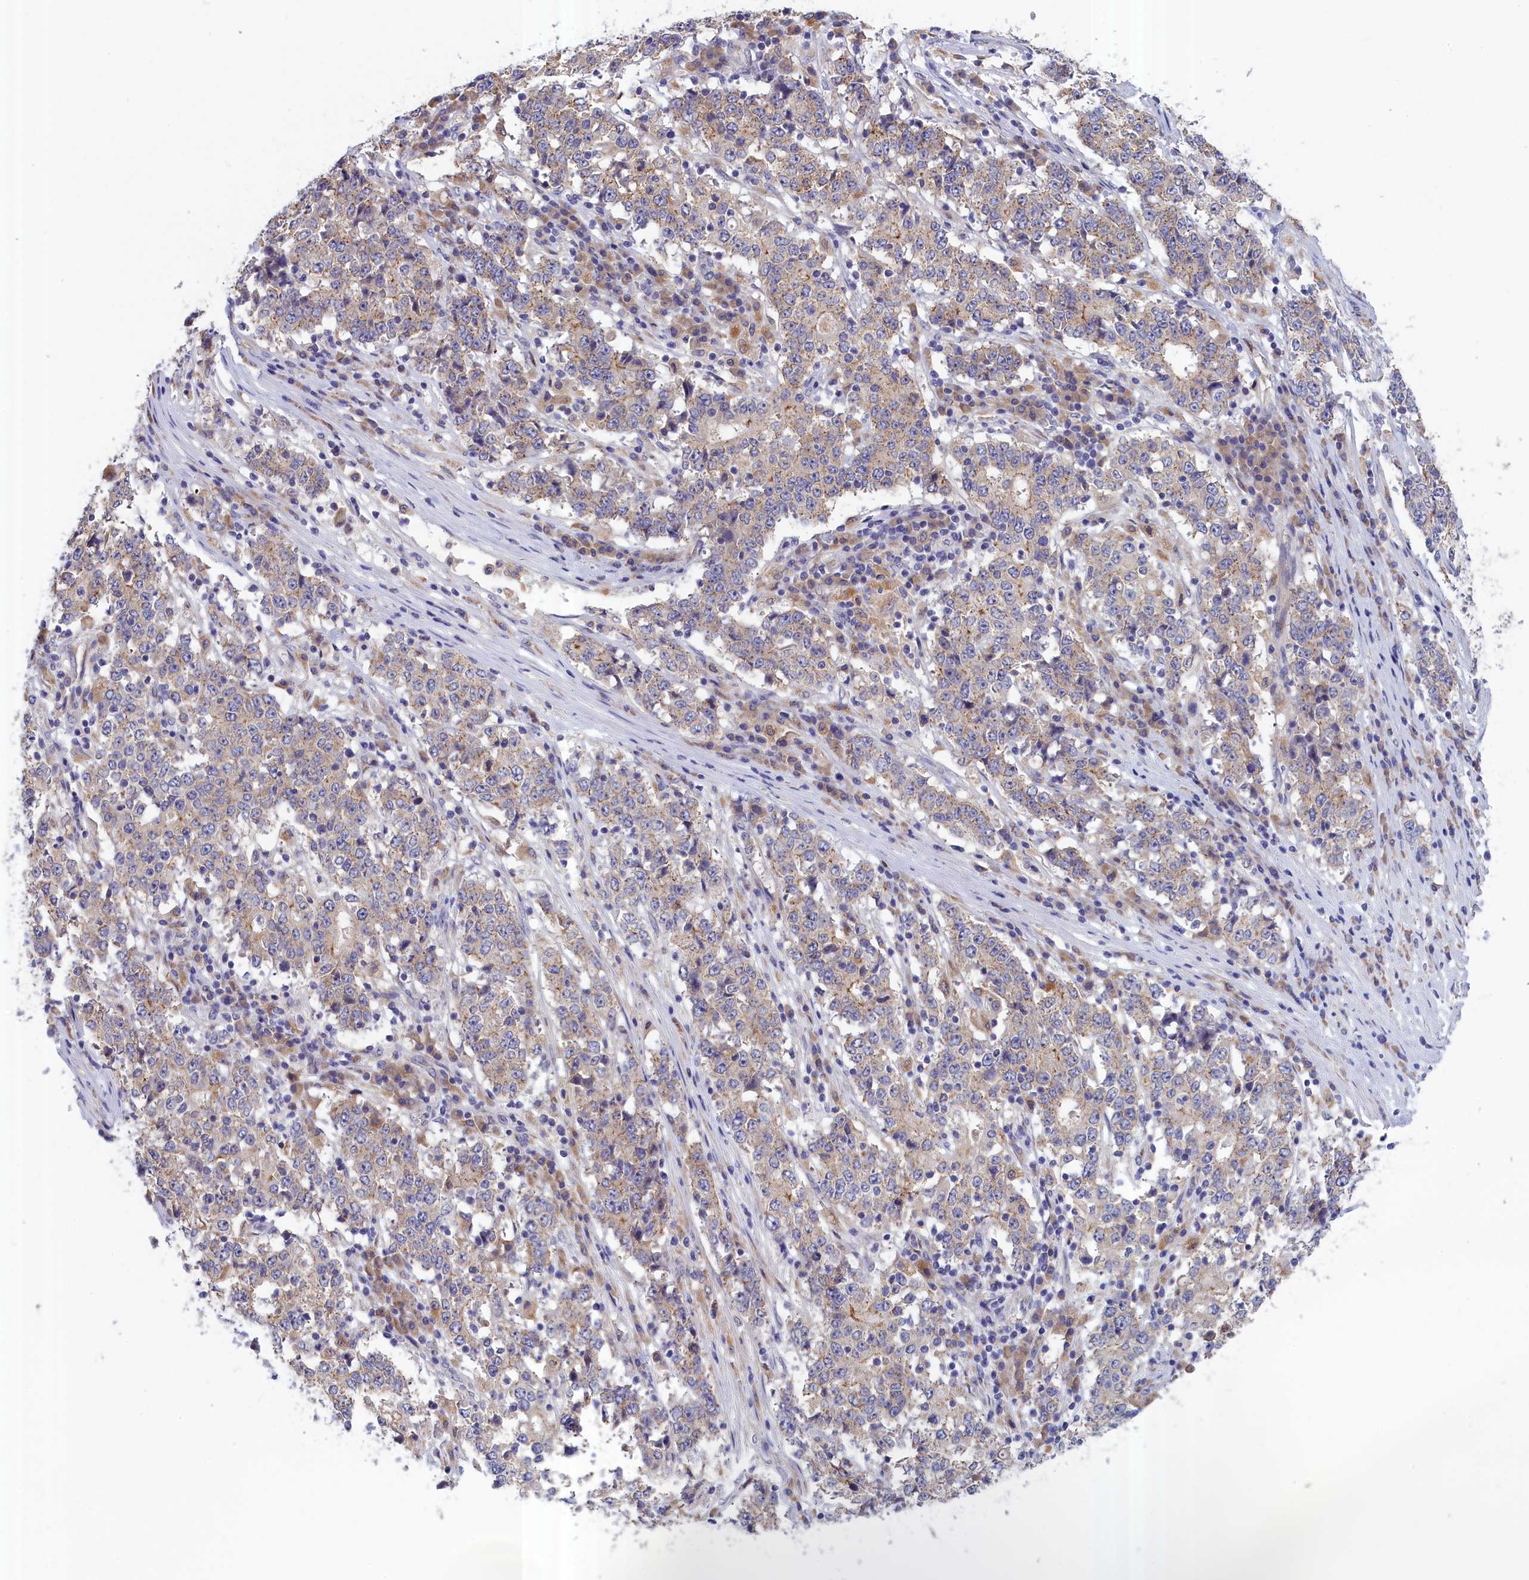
{"staining": {"intensity": "weak", "quantity": "<25%", "location": "cytoplasmic/membranous"}, "tissue": "stomach cancer", "cell_type": "Tumor cells", "image_type": "cancer", "snomed": [{"axis": "morphology", "description": "Adenocarcinoma, NOS"}, {"axis": "topography", "description": "Stomach"}], "caption": "The histopathology image demonstrates no significant positivity in tumor cells of stomach cancer. (DAB (3,3'-diaminobenzidine) IHC with hematoxylin counter stain).", "gene": "COL19A1", "patient": {"sex": "male", "age": 59}}